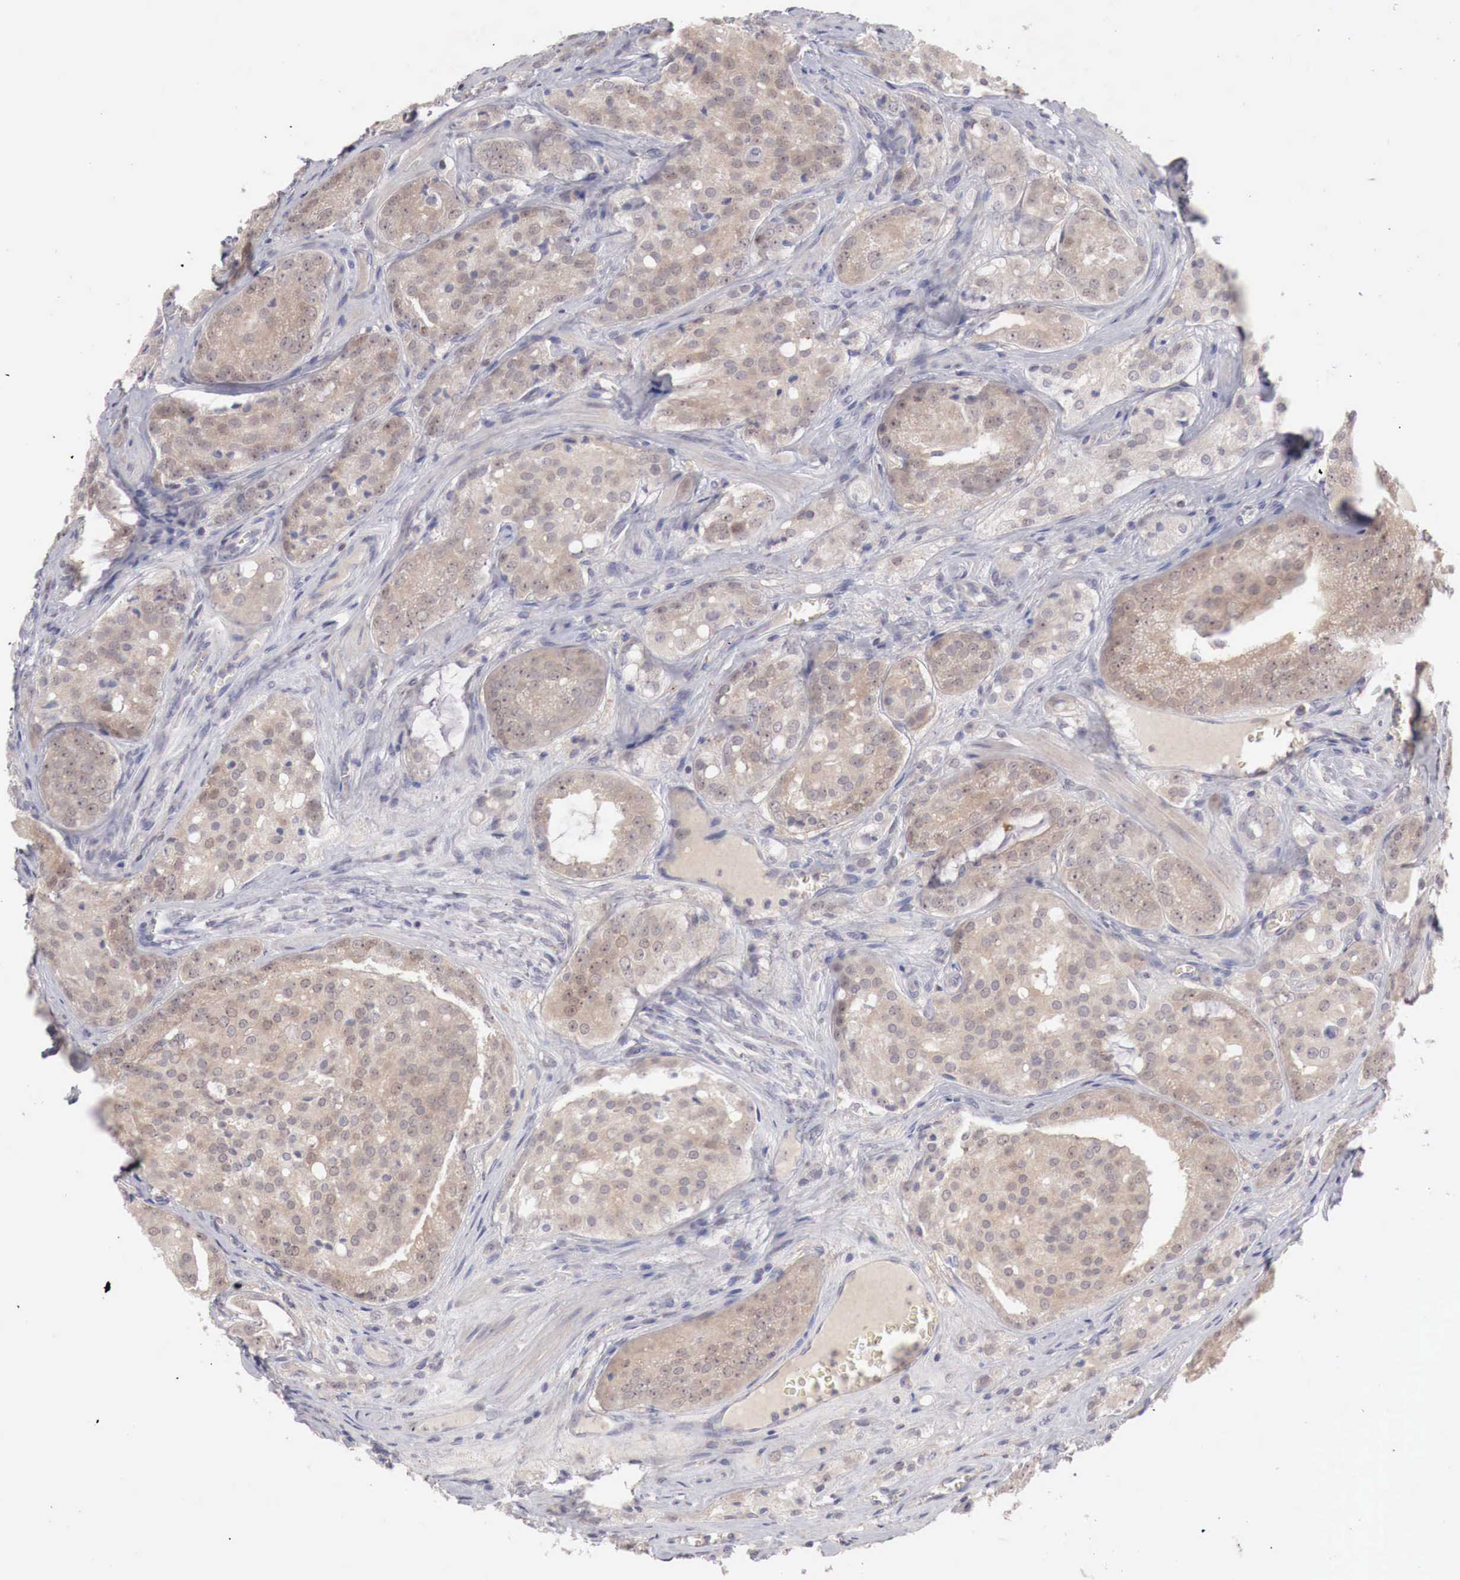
{"staining": {"intensity": "weak", "quantity": "25%-75%", "location": "cytoplasmic/membranous"}, "tissue": "prostate cancer", "cell_type": "Tumor cells", "image_type": "cancer", "snomed": [{"axis": "morphology", "description": "Adenocarcinoma, Medium grade"}, {"axis": "topography", "description": "Prostate"}], "caption": "About 25%-75% of tumor cells in adenocarcinoma (medium-grade) (prostate) demonstrate weak cytoplasmic/membranous protein expression as visualized by brown immunohistochemical staining.", "gene": "GATA1", "patient": {"sex": "male", "age": 60}}